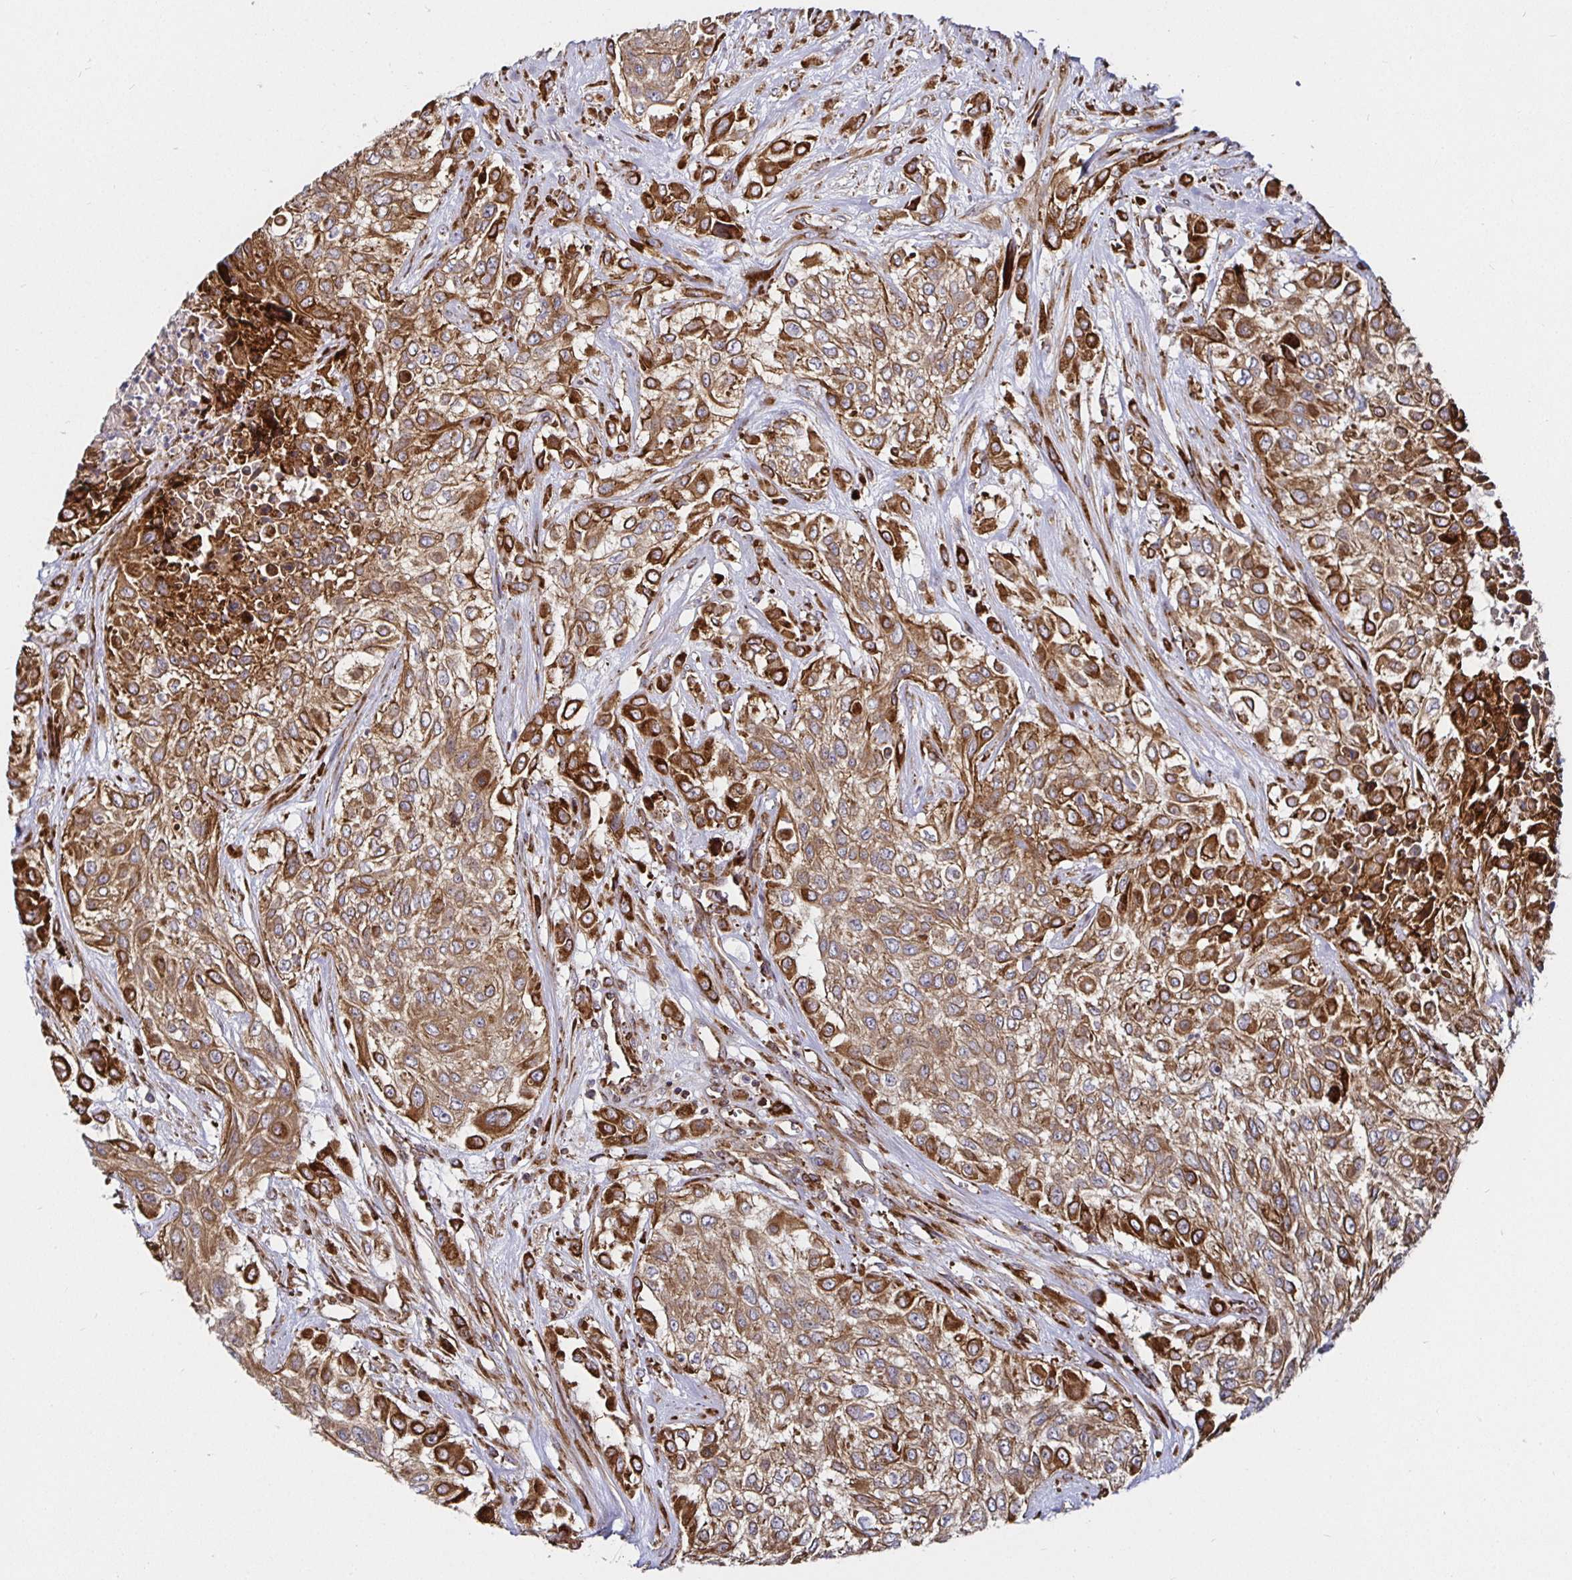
{"staining": {"intensity": "moderate", "quantity": ">75%", "location": "cytoplasmic/membranous"}, "tissue": "urothelial cancer", "cell_type": "Tumor cells", "image_type": "cancer", "snomed": [{"axis": "morphology", "description": "Urothelial carcinoma, High grade"}, {"axis": "topography", "description": "Urinary bladder"}], "caption": "High-grade urothelial carcinoma was stained to show a protein in brown. There is medium levels of moderate cytoplasmic/membranous staining in approximately >75% of tumor cells.", "gene": "SMYD3", "patient": {"sex": "male", "age": 57}}